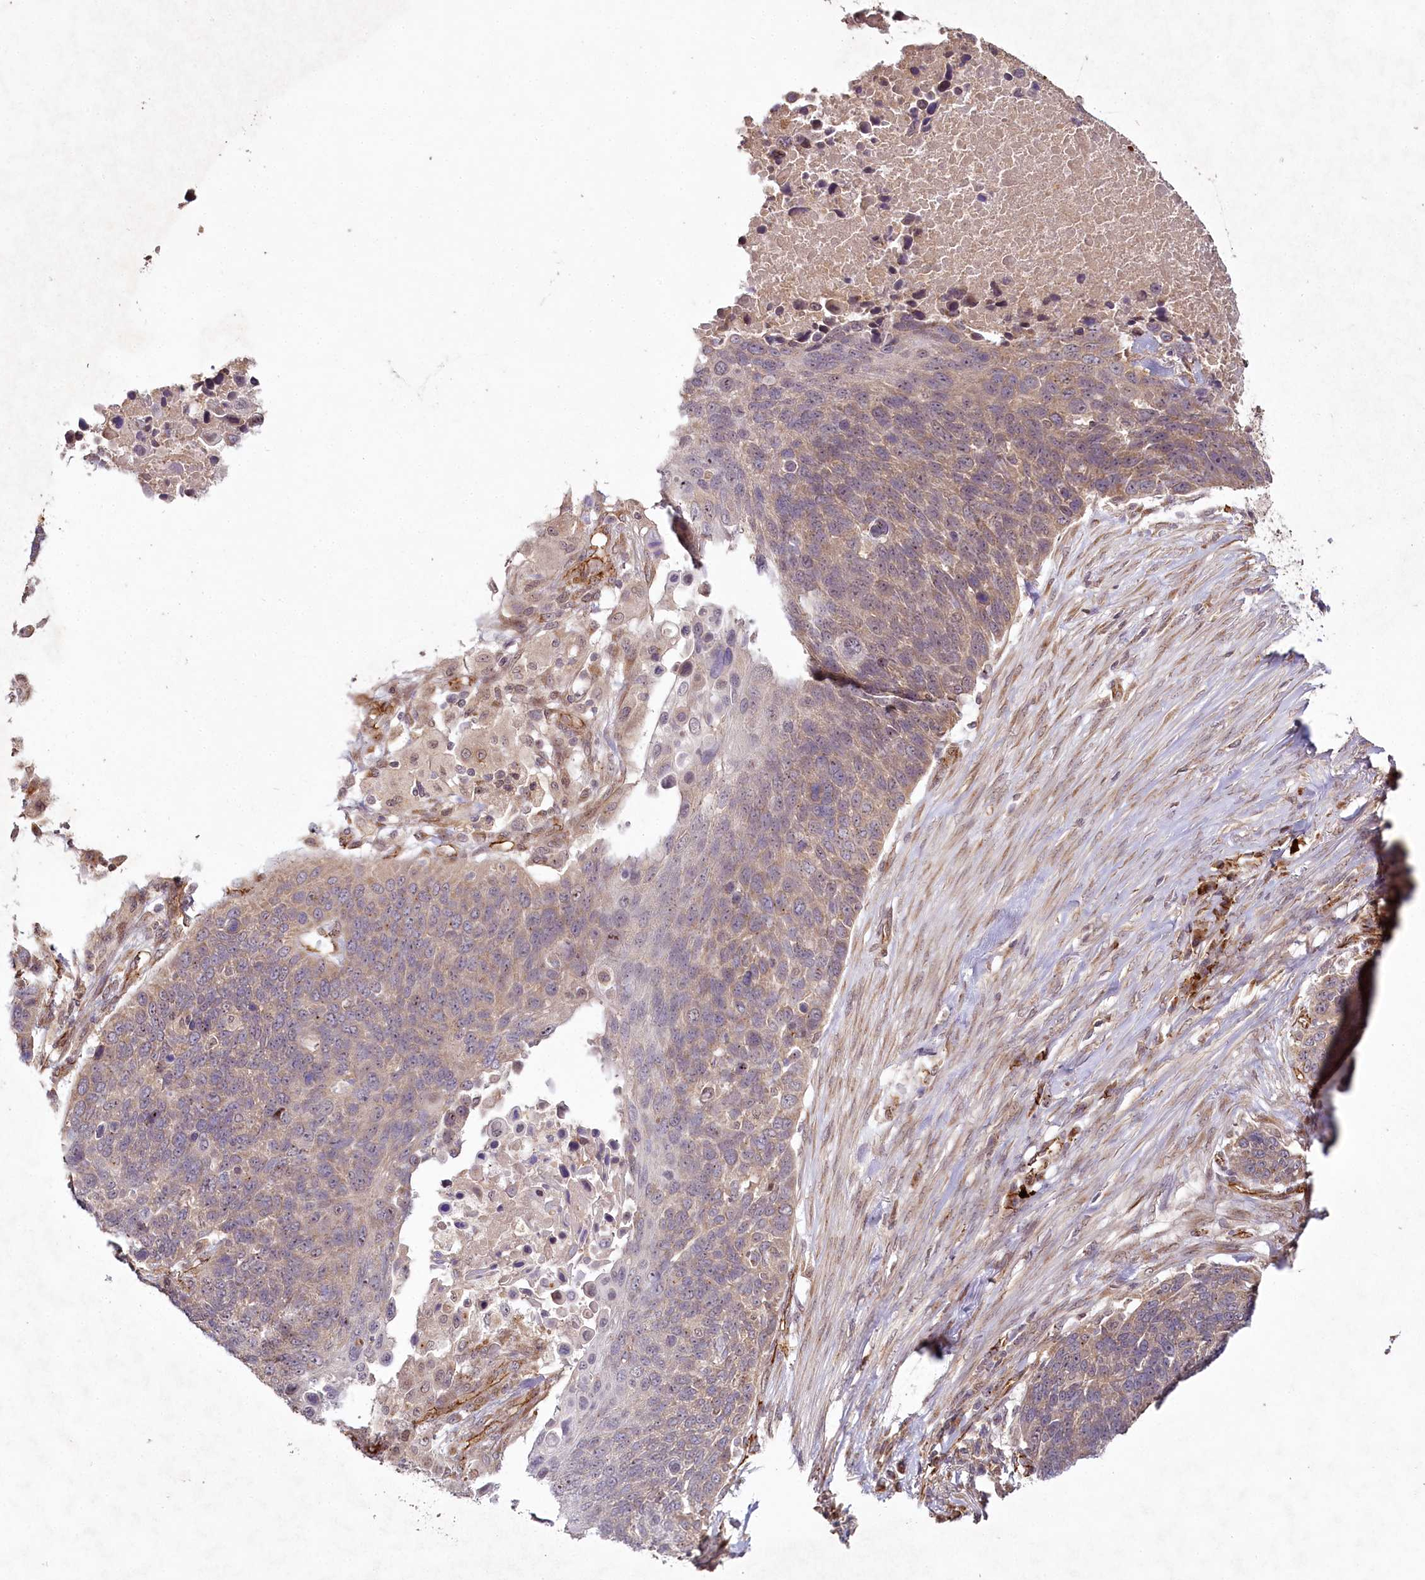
{"staining": {"intensity": "weak", "quantity": "25%-75%", "location": "cytoplasmic/membranous,nuclear"}, "tissue": "lung cancer", "cell_type": "Tumor cells", "image_type": "cancer", "snomed": [{"axis": "morphology", "description": "Normal tissue, NOS"}, {"axis": "morphology", "description": "Squamous cell carcinoma, NOS"}, {"axis": "topography", "description": "Lymph node"}, {"axis": "topography", "description": "Lung"}], "caption": "Immunohistochemistry photomicrograph of neoplastic tissue: lung cancer (squamous cell carcinoma) stained using immunohistochemistry (IHC) shows low levels of weak protein expression localized specifically in the cytoplasmic/membranous and nuclear of tumor cells, appearing as a cytoplasmic/membranous and nuclear brown color.", "gene": "ALKBH8", "patient": {"sex": "male", "age": 66}}